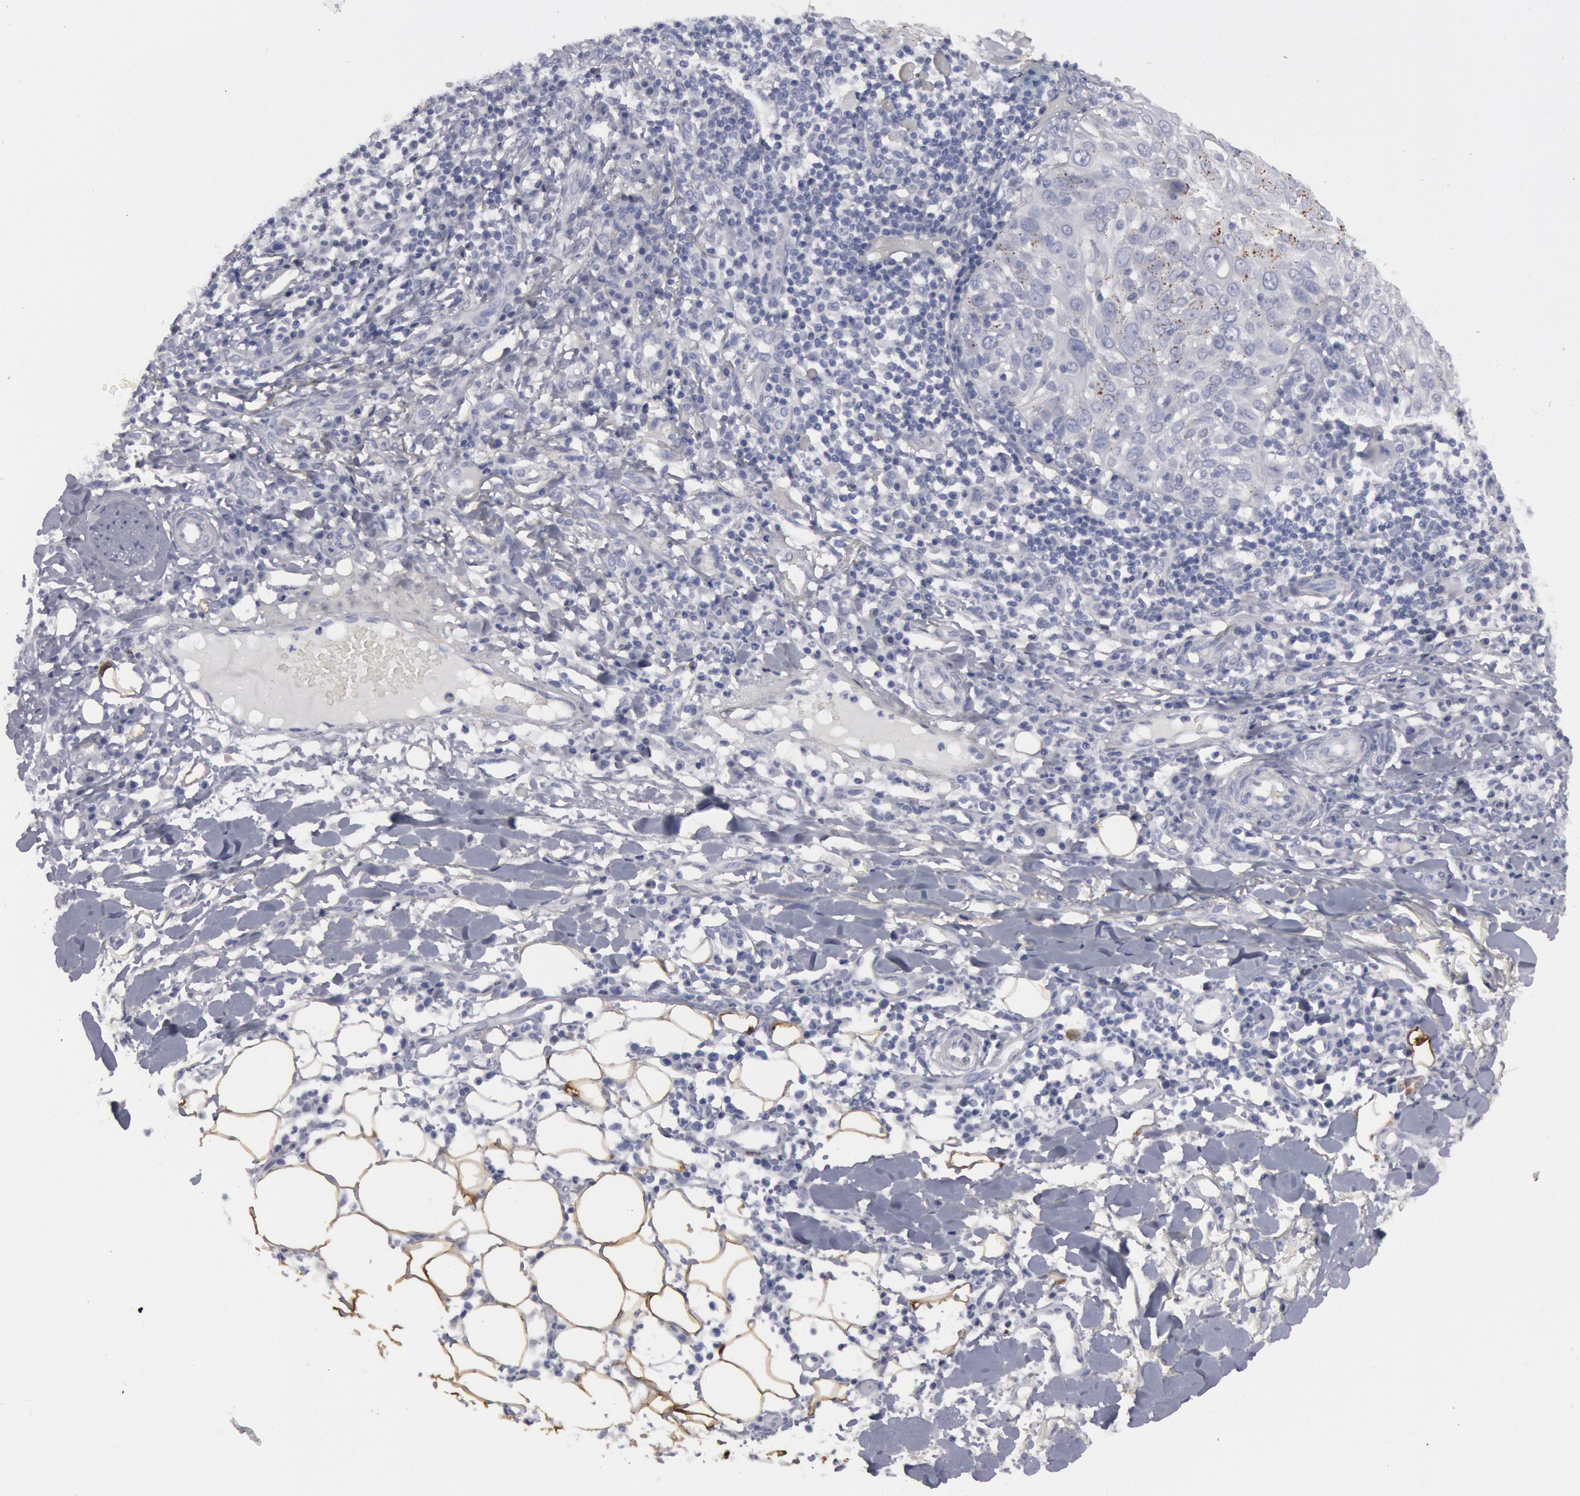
{"staining": {"intensity": "weak", "quantity": "<25%", "location": "cytoplasmic/membranous"}, "tissue": "skin cancer", "cell_type": "Tumor cells", "image_type": "cancer", "snomed": [{"axis": "morphology", "description": "Squamous cell carcinoma, NOS"}, {"axis": "topography", "description": "Skin"}], "caption": "DAB immunohistochemical staining of skin cancer (squamous cell carcinoma) reveals no significant expression in tumor cells.", "gene": "FHL1", "patient": {"sex": "female", "age": 89}}